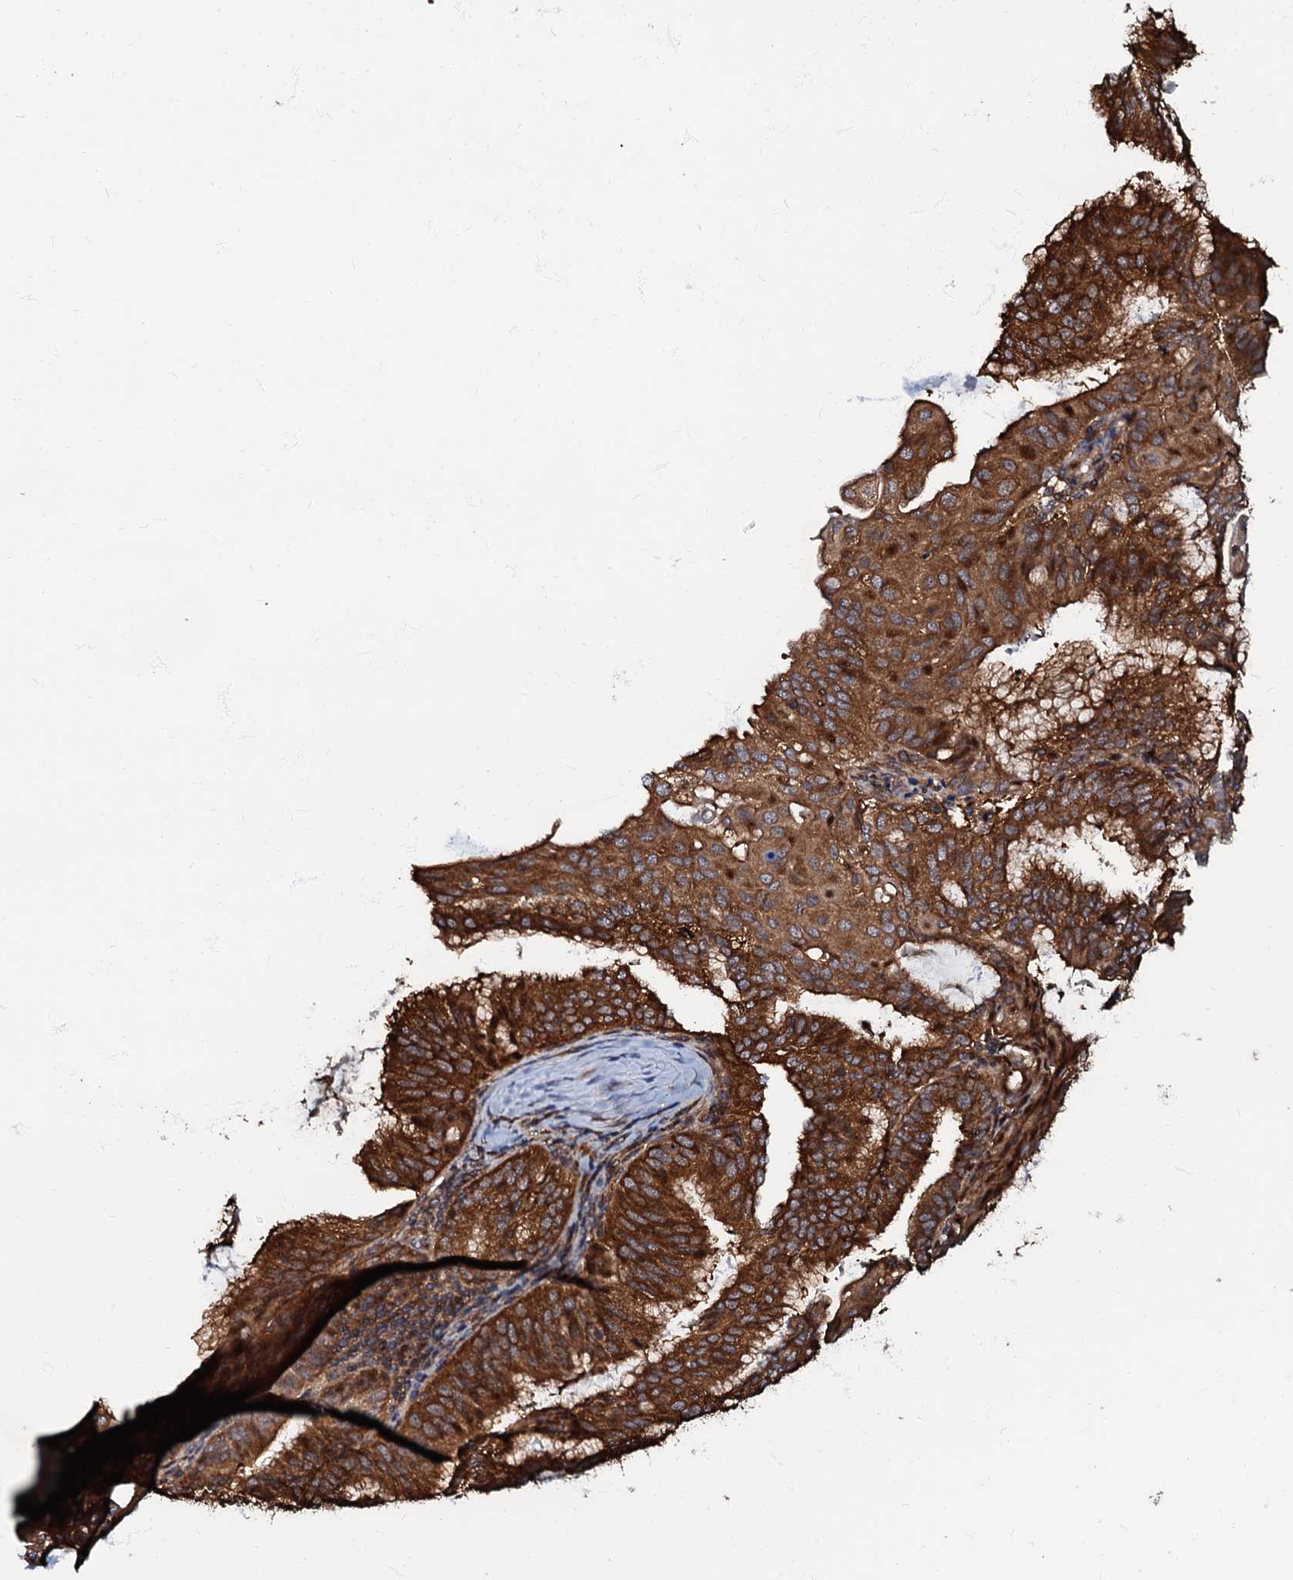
{"staining": {"intensity": "strong", "quantity": ">75%", "location": "cytoplasmic/membranous"}, "tissue": "endometrial cancer", "cell_type": "Tumor cells", "image_type": "cancer", "snomed": [{"axis": "morphology", "description": "Adenocarcinoma, NOS"}, {"axis": "topography", "description": "Endometrium"}], "caption": "Endometrial cancer (adenocarcinoma) stained for a protein (brown) exhibits strong cytoplasmic/membranous positive positivity in about >75% of tumor cells.", "gene": "OSBP", "patient": {"sex": "female", "age": 49}}